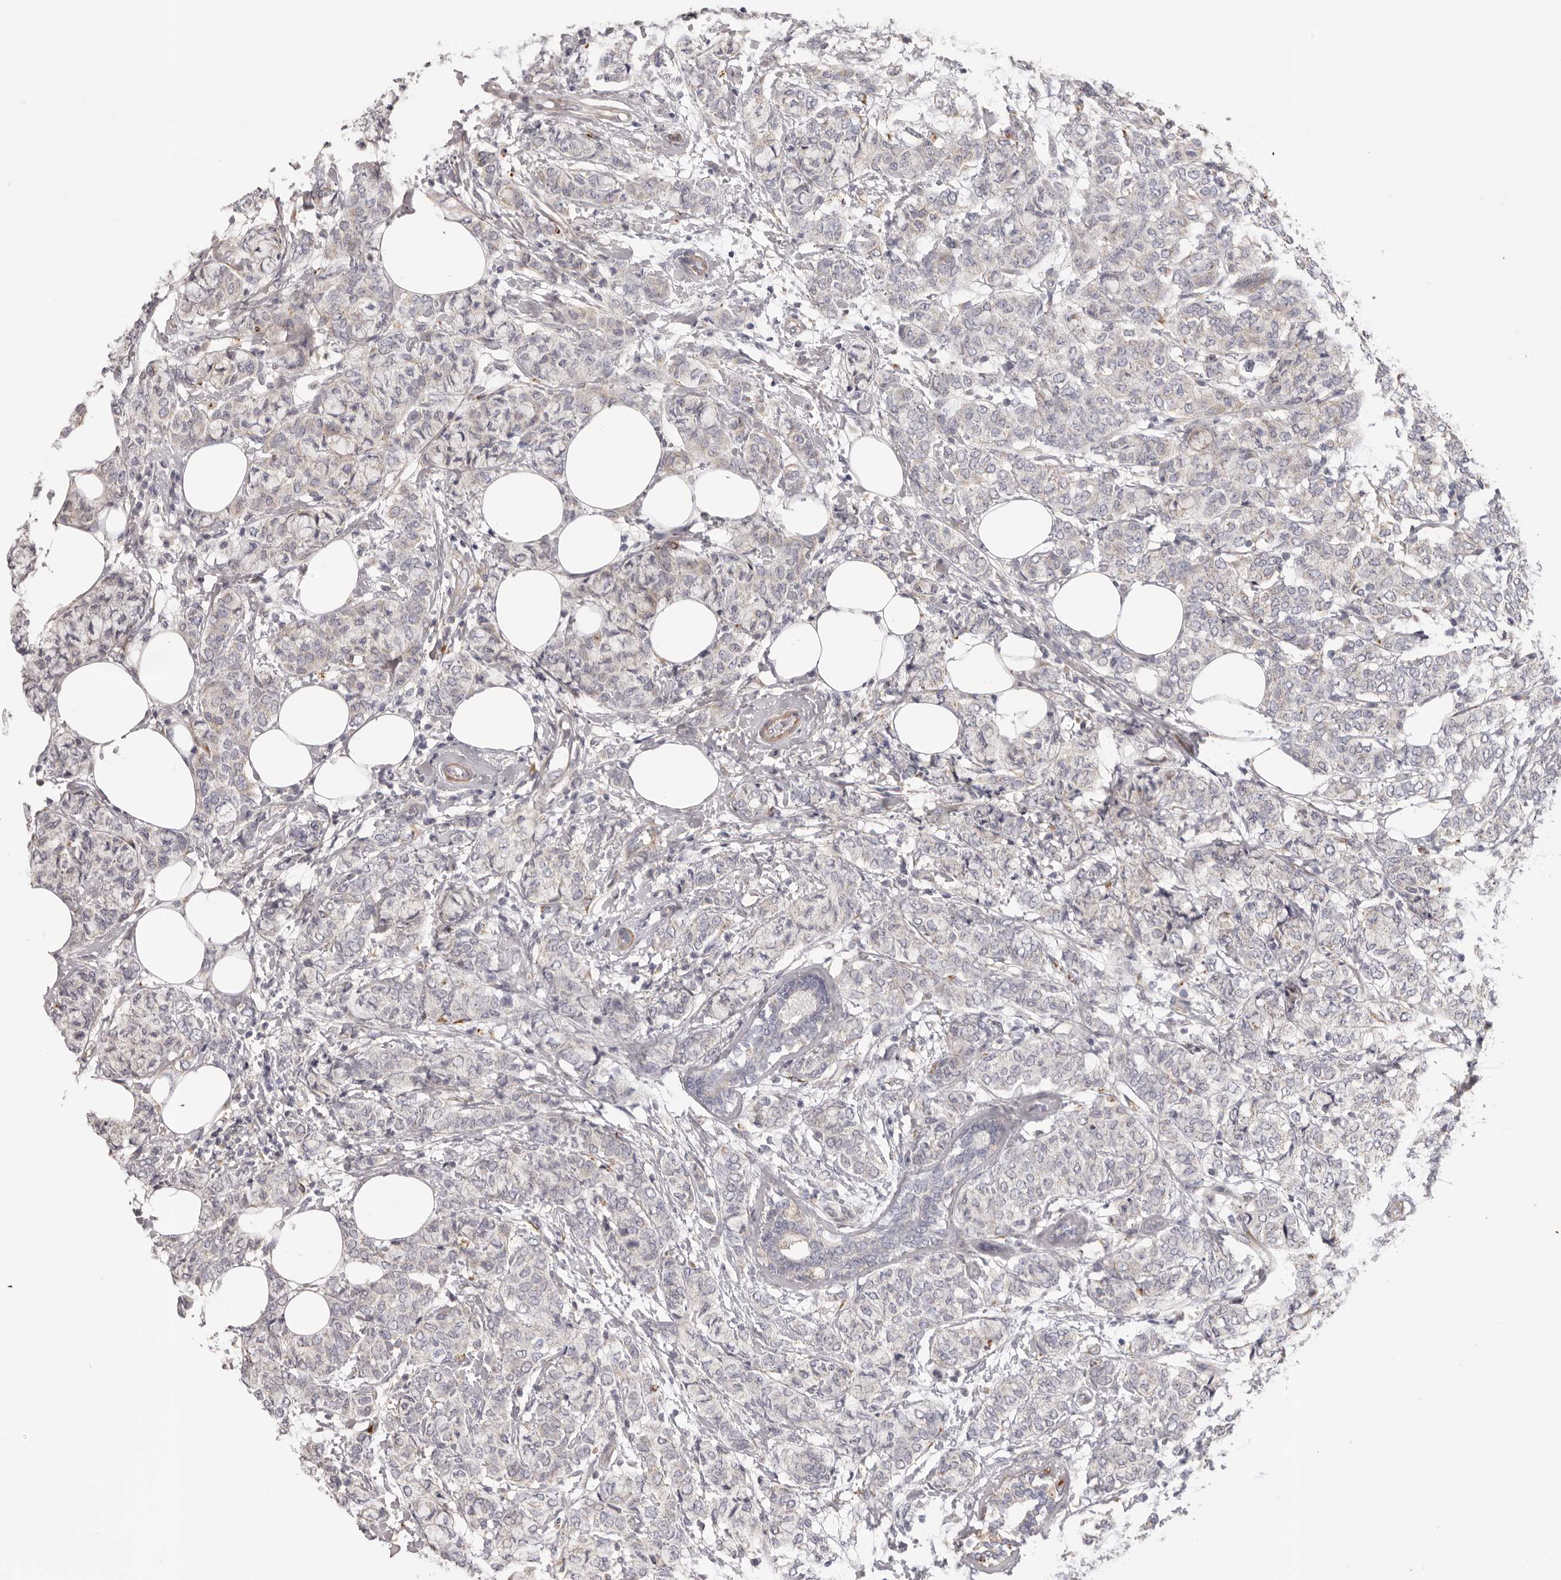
{"staining": {"intensity": "negative", "quantity": "none", "location": "none"}, "tissue": "breast cancer", "cell_type": "Tumor cells", "image_type": "cancer", "snomed": [{"axis": "morphology", "description": "Lobular carcinoma"}, {"axis": "topography", "description": "Breast"}], "caption": "An IHC micrograph of lobular carcinoma (breast) is shown. There is no staining in tumor cells of lobular carcinoma (breast). Brightfield microscopy of immunohistochemistry (IHC) stained with DAB (brown) and hematoxylin (blue), captured at high magnification.", "gene": "MRPS10", "patient": {"sex": "female", "age": 60}}